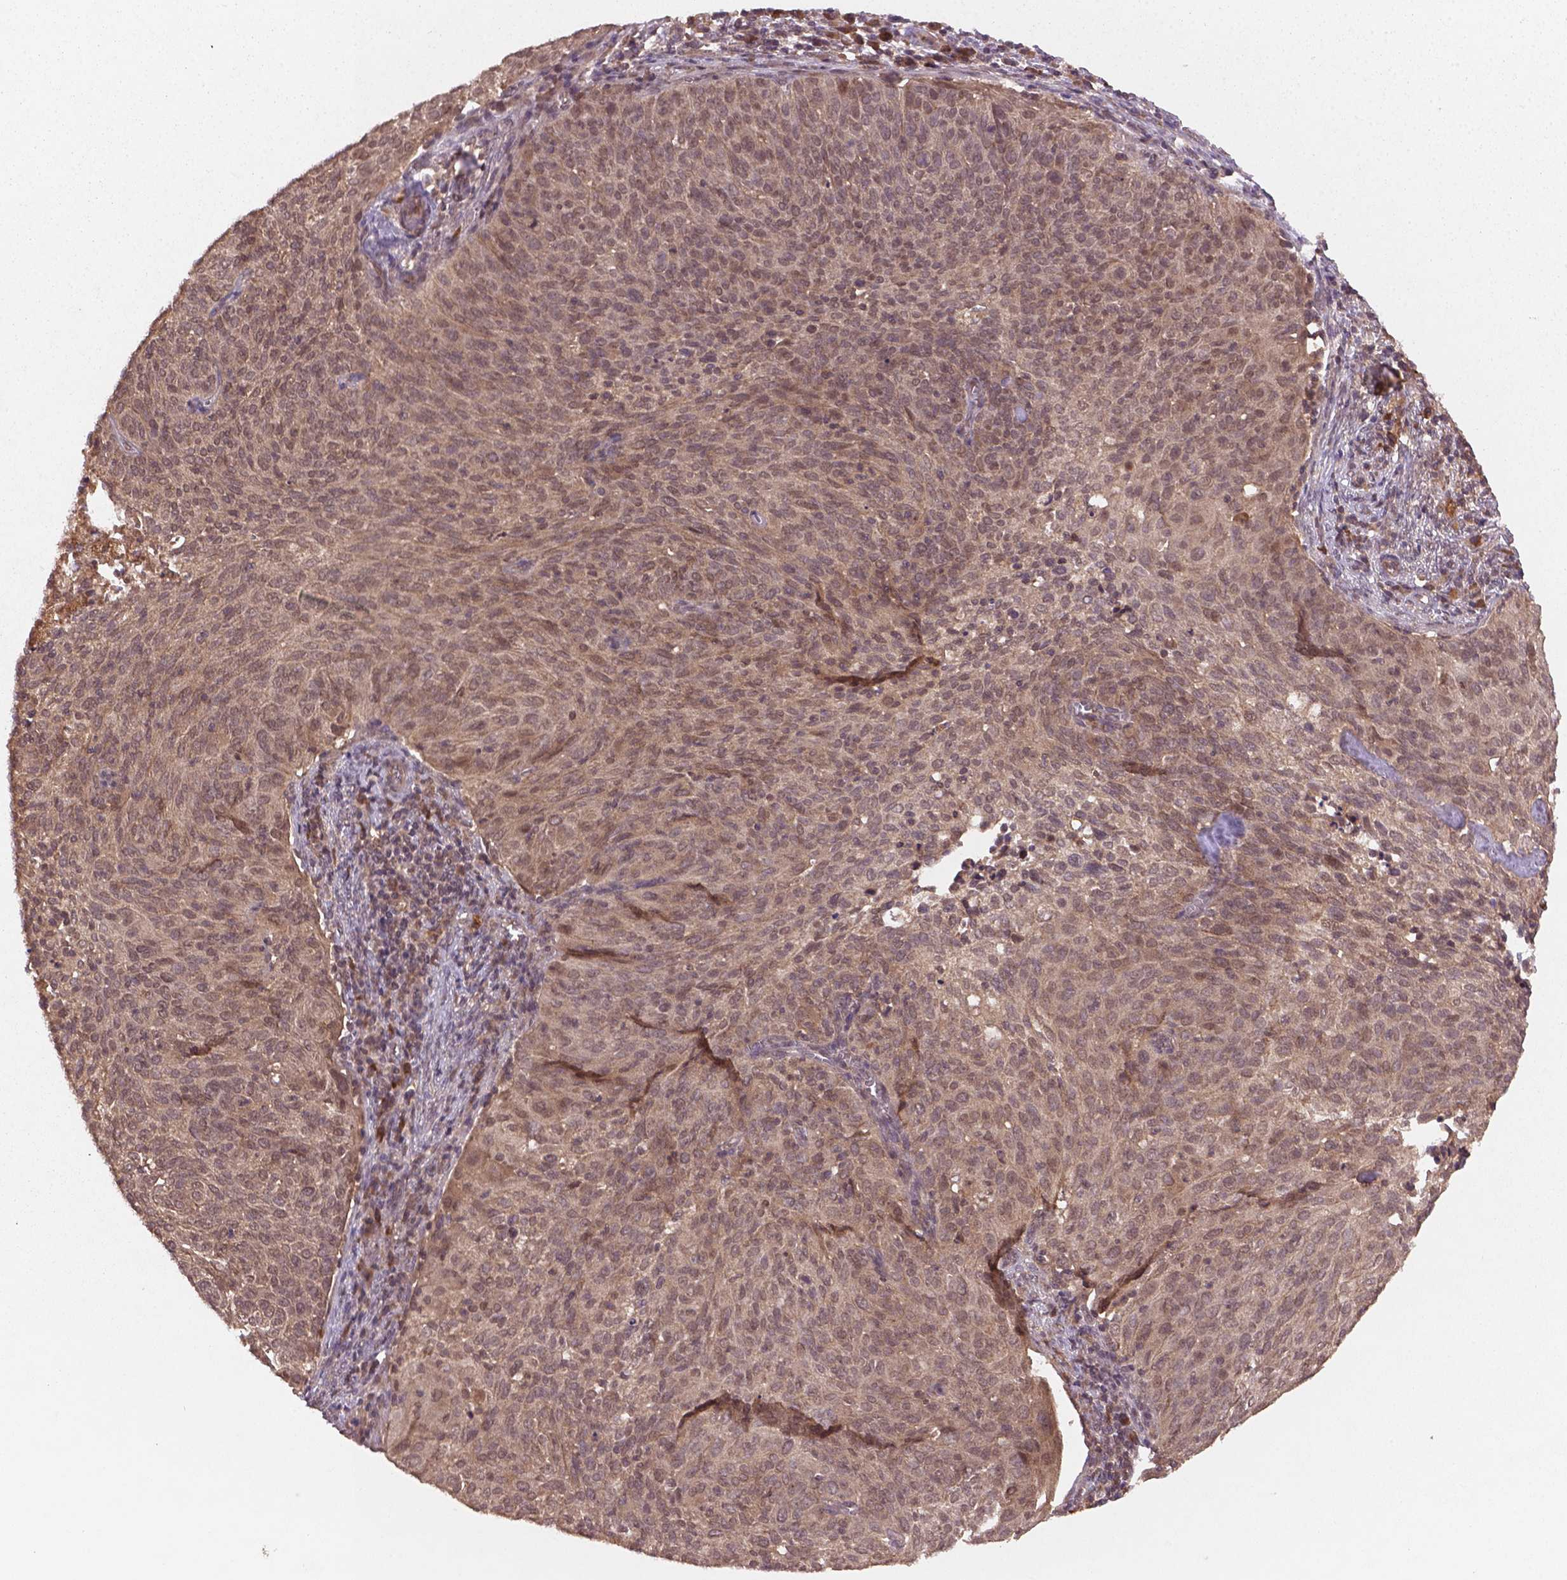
{"staining": {"intensity": "weak", "quantity": ">75%", "location": "cytoplasmic/membranous,nuclear"}, "tissue": "cervical cancer", "cell_type": "Tumor cells", "image_type": "cancer", "snomed": [{"axis": "morphology", "description": "Squamous cell carcinoma, NOS"}, {"axis": "topography", "description": "Cervix"}], "caption": "Immunohistochemical staining of cervical cancer (squamous cell carcinoma) shows low levels of weak cytoplasmic/membranous and nuclear staining in approximately >75% of tumor cells.", "gene": "NIPAL2", "patient": {"sex": "female", "age": 39}}